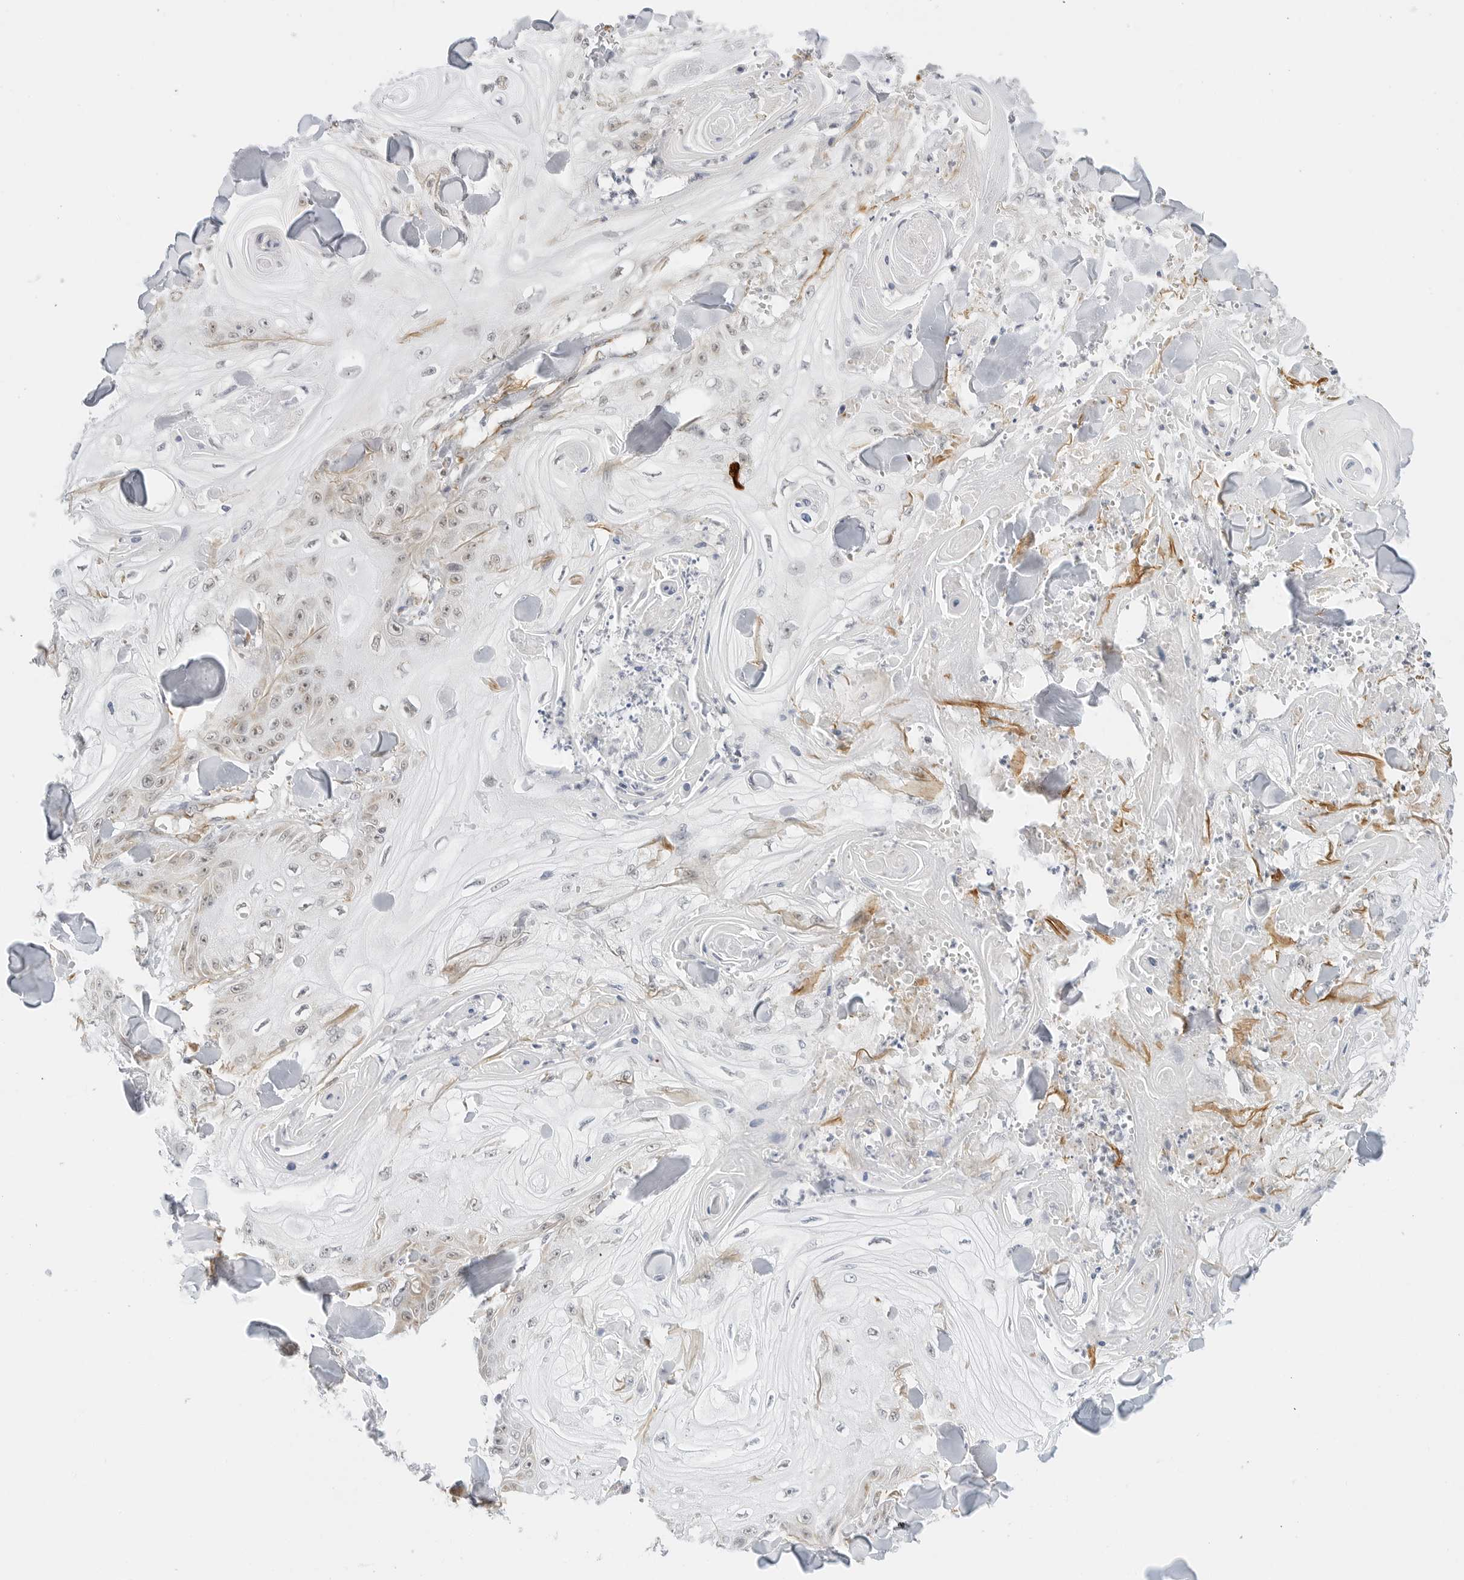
{"staining": {"intensity": "weak", "quantity": "<25%", "location": "cytoplasmic/membranous"}, "tissue": "skin cancer", "cell_type": "Tumor cells", "image_type": "cancer", "snomed": [{"axis": "morphology", "description": "Squamous cell carcinoma, NOS"}, {"axis": "topography", "description": "Skin"}], "caption": "This is a micrograph of immunohistochemistry staining of squamous cell carcinoma (skin), which shows no positivity in tumor cells.", "gene": "GORAB", "patient": {"sex": "male", "age": 74}}